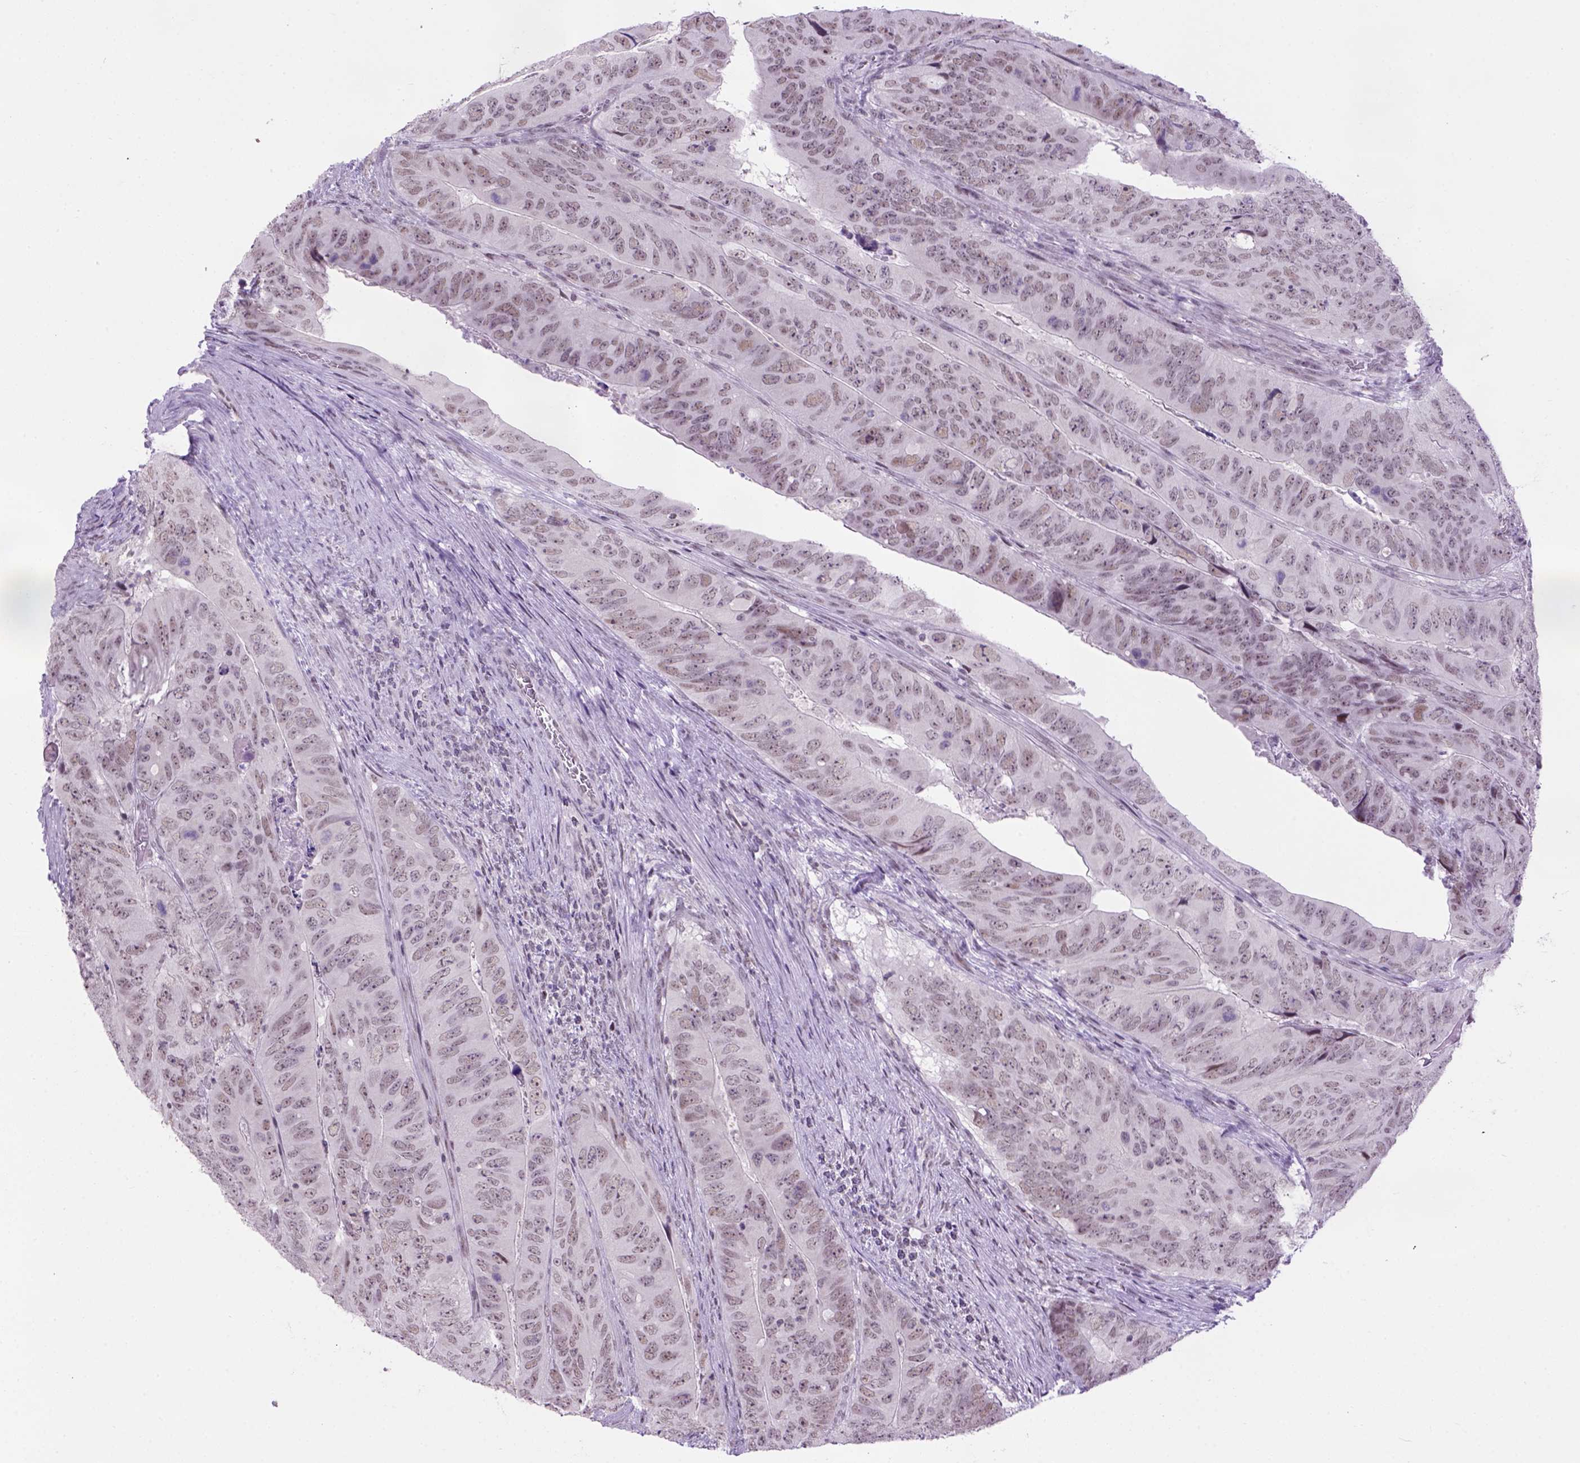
{"staining": {"intensity": "moderate", "quantity": "<25%", "location": "nuclear"}, "tissue": "colorectal cancer", "cell_type": "Tumor cells", "image_type": "cancer", "snomed": [{"axis": "morphology", "description": "Adenocarcinoma, NOS"}, {"axis": "topography", "description": "Colon"}], "caption": "Moderate nuclear positivity for a protein is present in about <25% of tumor cells of colorectal adenocarcinoma using IHC.", "gene": "TBPL1", "patient": {"sex": "male", "age": 79}}